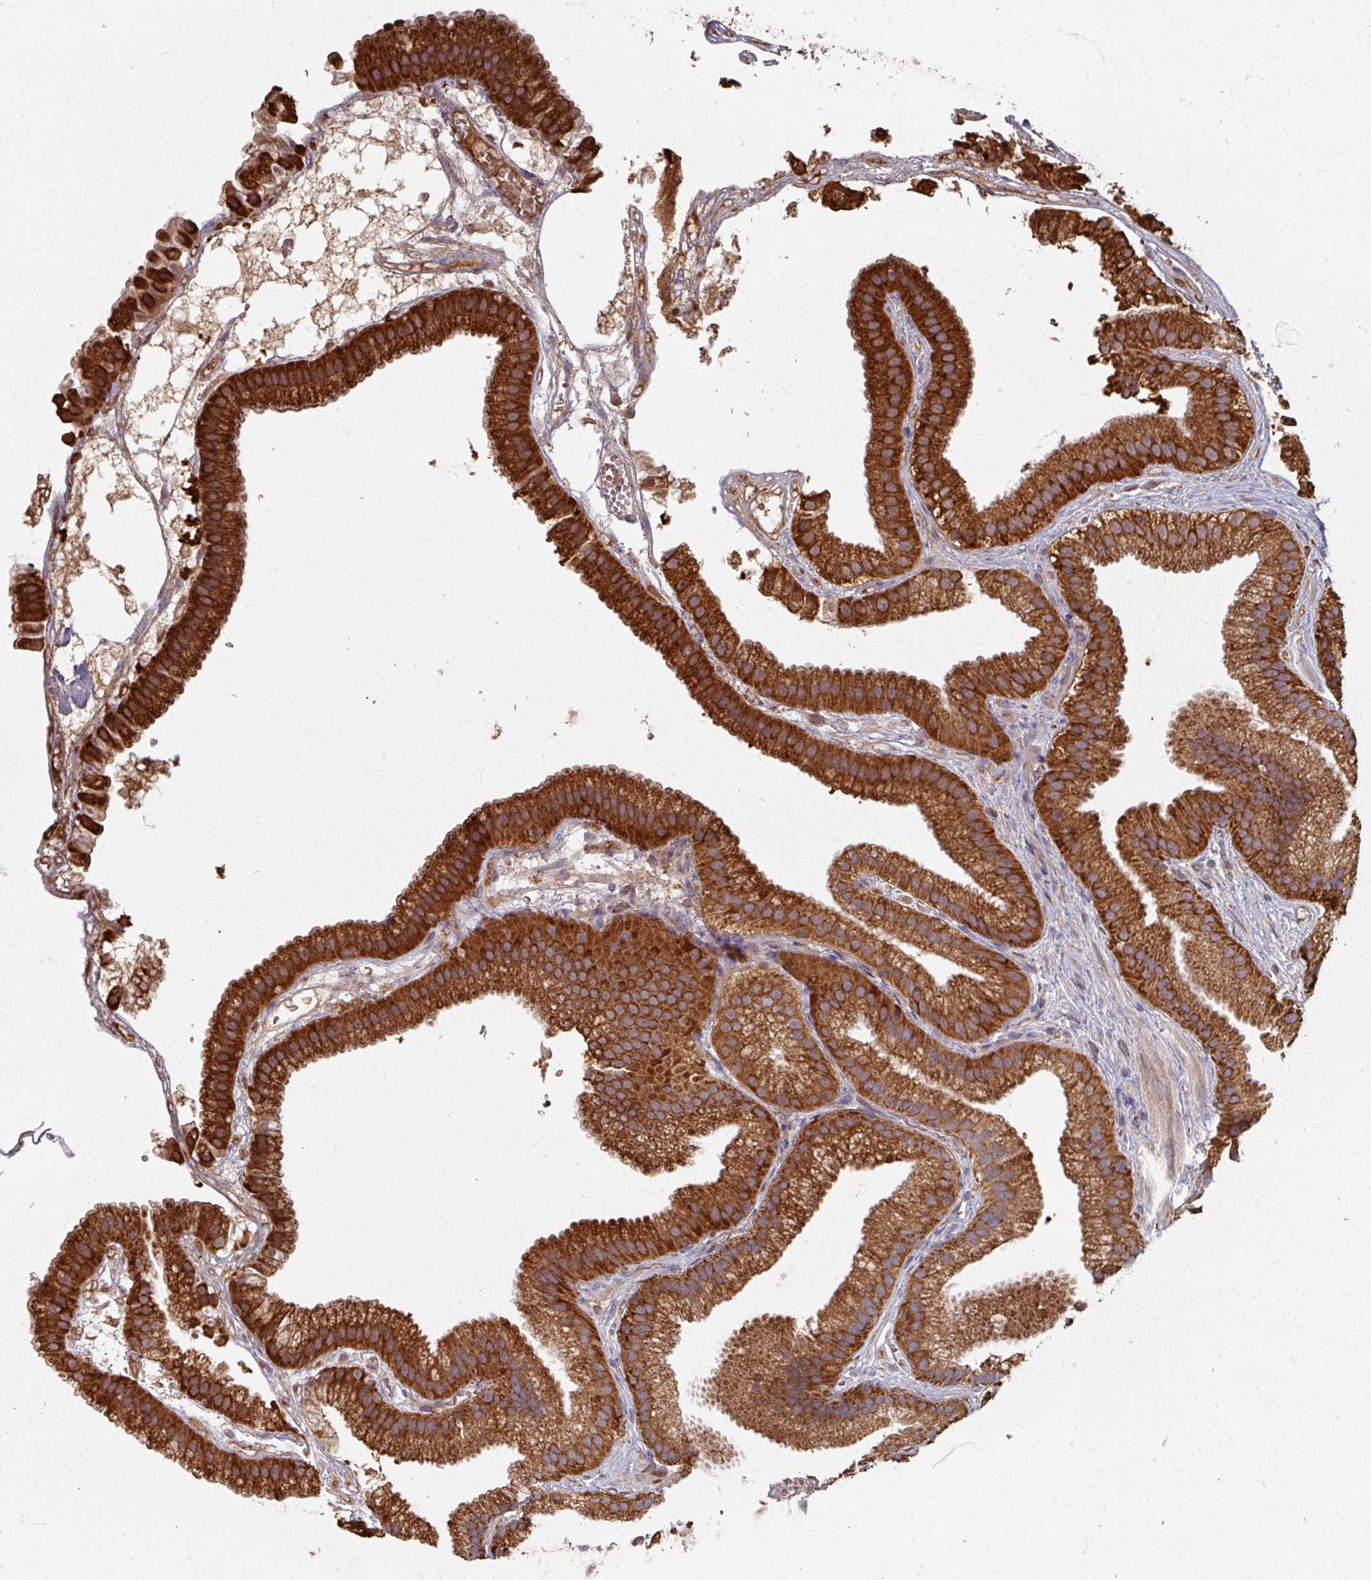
{"staining": {"intensity": "strong", "quantity": ">75%", "location": "cytoplasmic/membranous"}, "tissue": "gallbladder", "cell_type": "Glandular cells", "image_type": "normal", "snomed": [{"axis": "morphology", "description": "Normal tissue, NOS"}, {"axis": "topography", "description": "Gallbladder"}], "caption": "A photomicrograph of gallbladder stained for a protein demonstrates strong cytoplasmic/membranous brown staining in glandular cells. Using DAB (3,3'-diaminobenzidine) (brown) and hematoxylin (blue) stains, captured at high magnification using brightfield microscopy.", "gene": "CCDC68", "patient": {"sex": "female", "age": 63}}